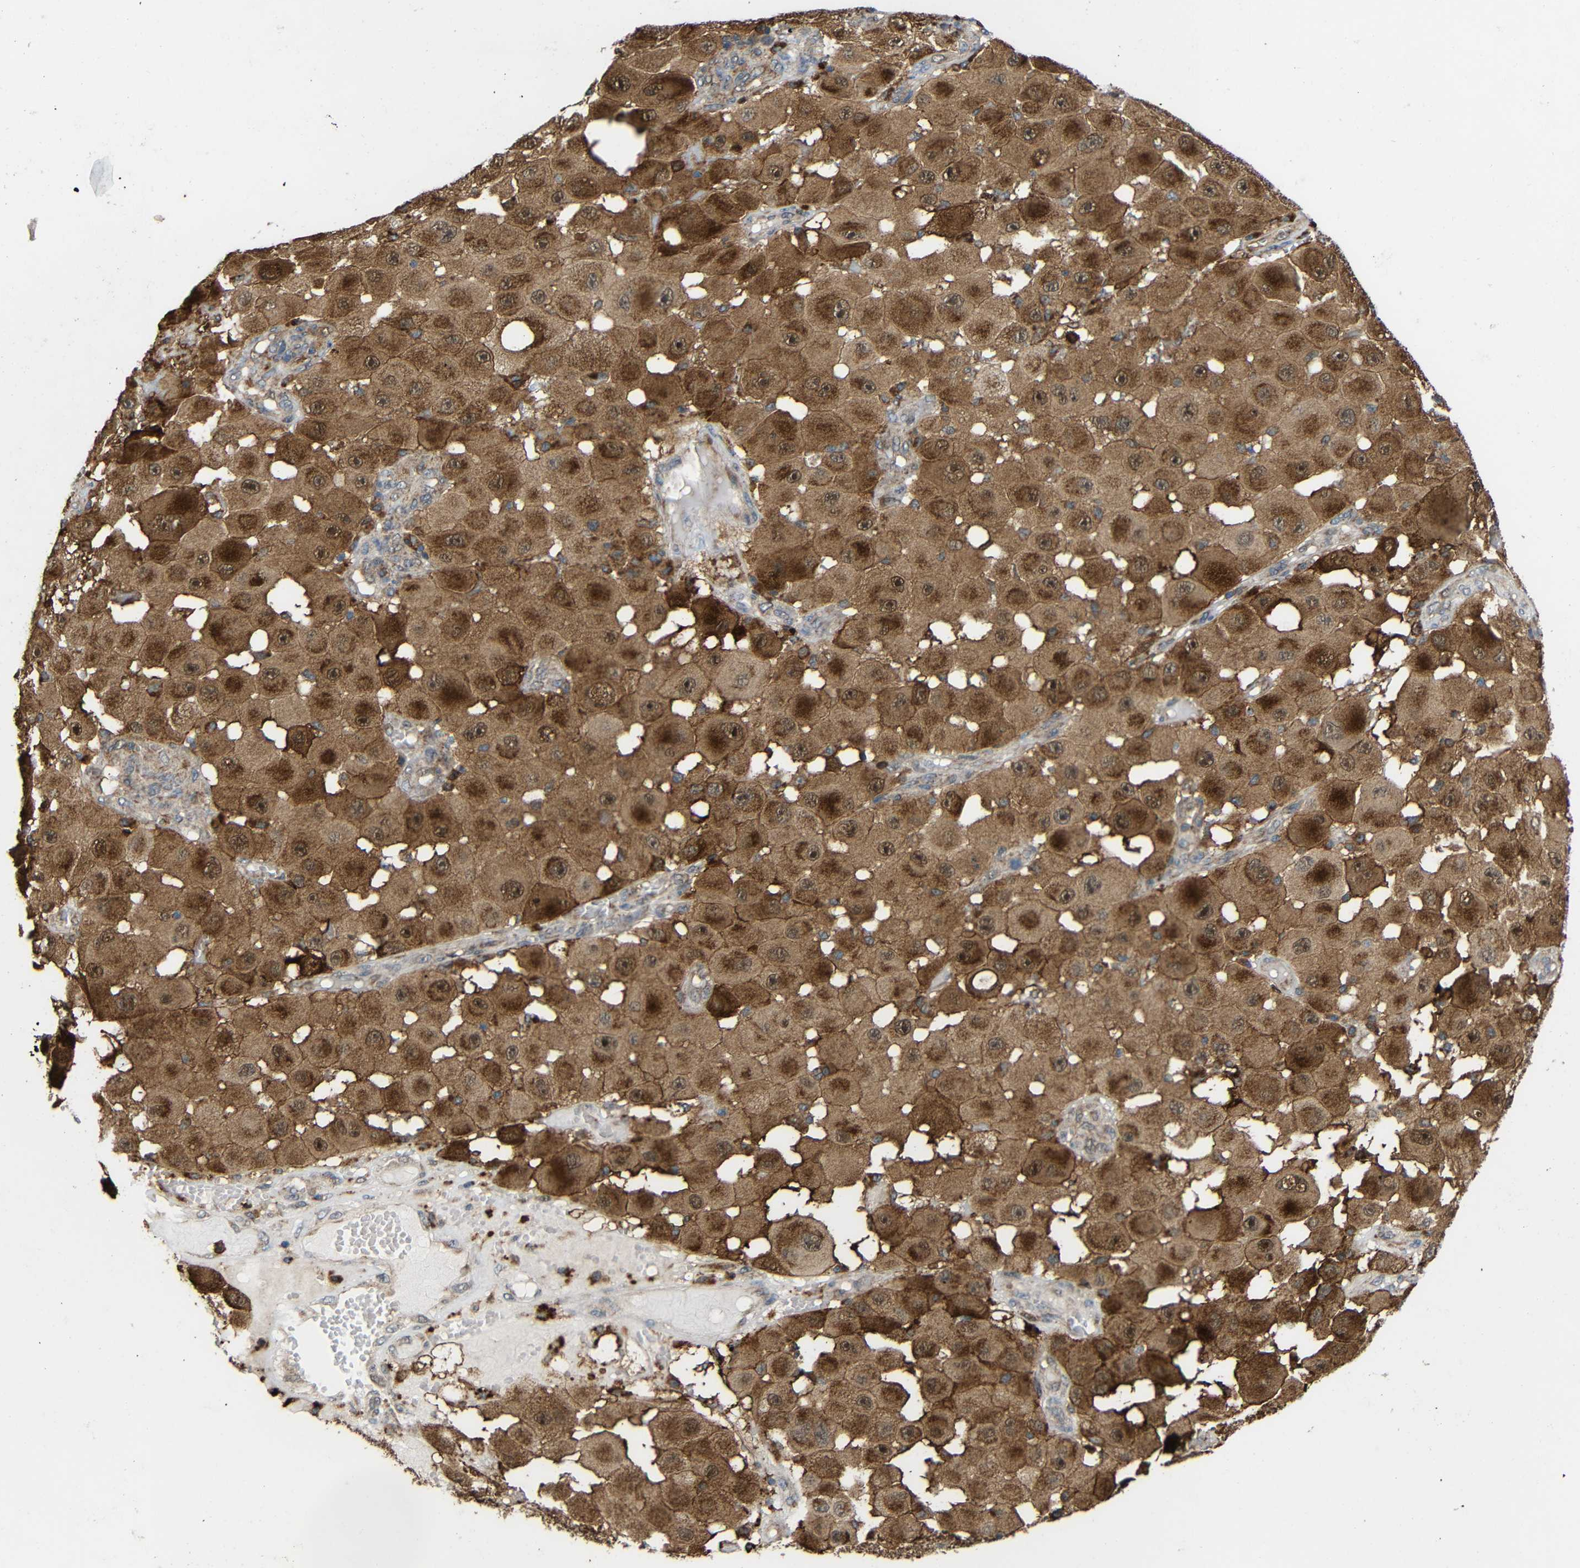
{"staining": {"intensity": "moderate", "quantity": ">75%", "location": "cytoplasmic/membranous"}, "tissue": "melanoma", "cell_type": "Tumor cells", "image_type": "cancer", "snomed": [{"axis": "morphology", "description": "Malignant melanoma, NOS"}, {"axis": "topography", "description": "Skin"}], "caption": "Tumor cells display medium levels of moderate cytoplasmic/membranous positivity in about >75% of cells in malignant melanoma. The staining was performed using DAB (3,3'-diaminobenzidine), with brown indicating positive protein expression. Nuclei are stained blue with hematoxylin.", "gene": "C1GALT1", "patient": {"sex": "female", "age": 81}}